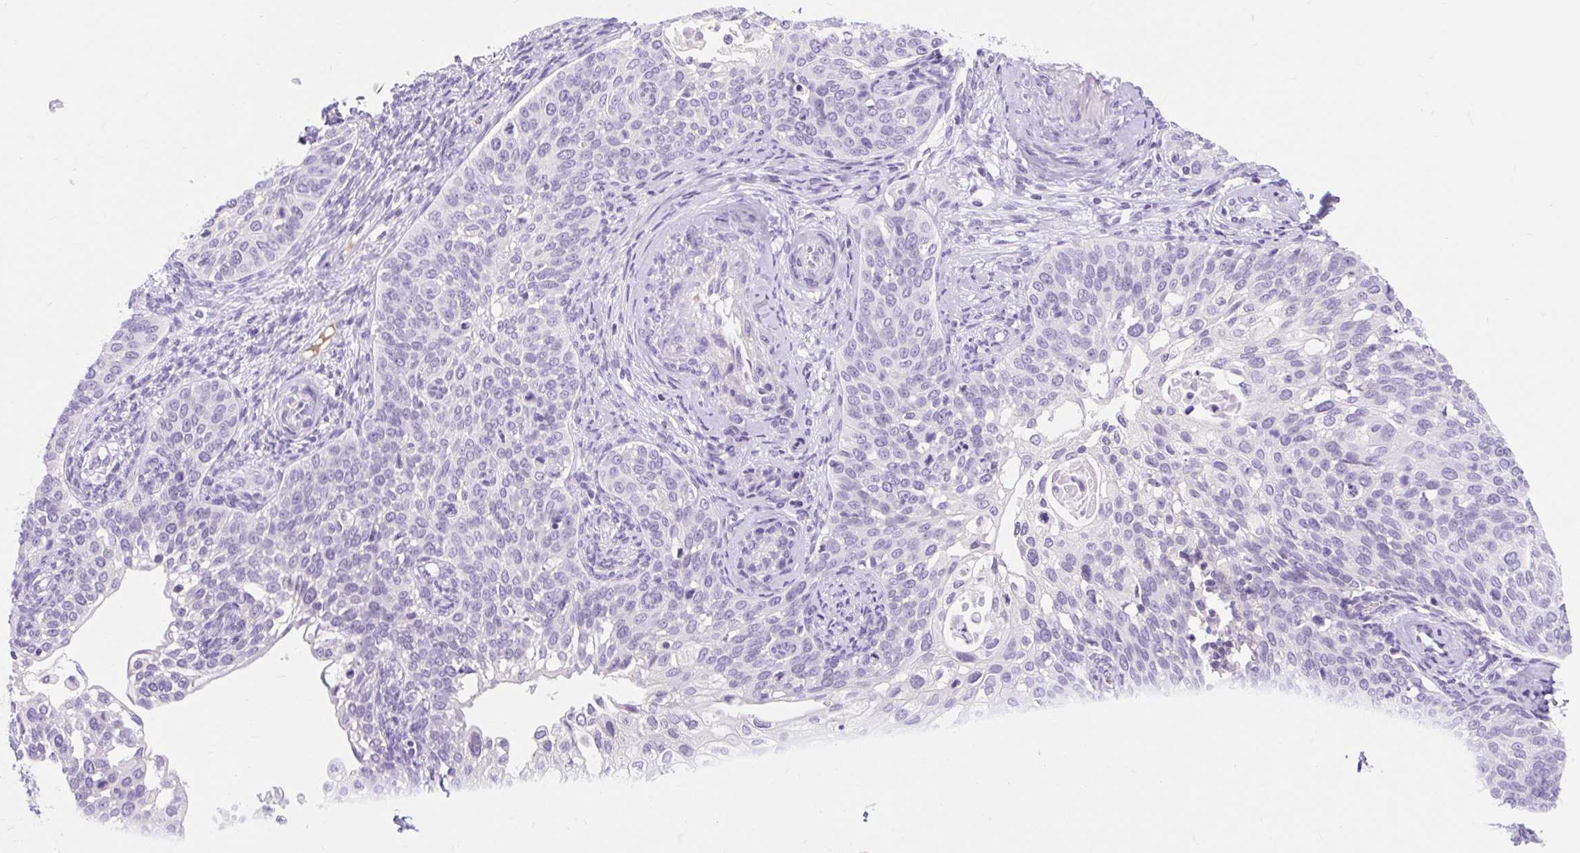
{"staining": {"intensity": "negative", "quantity": "none", "location": "none"}, "tissue": "cervical cancer", "cell_type": "Tumor cells", "image_type": "cancer", "snomed": [{"axis": "morphology", "description": "Squamous cell carcinoma, NOS"}, {"axis": "topography", "description": "Cervix"}], "caption": "Immunohistochemical staining of human cervical cancer exhibits no significant staining in tumor cells.", "gene": "SLC28A1", "patient": {"sex": "female", "age": 44}}